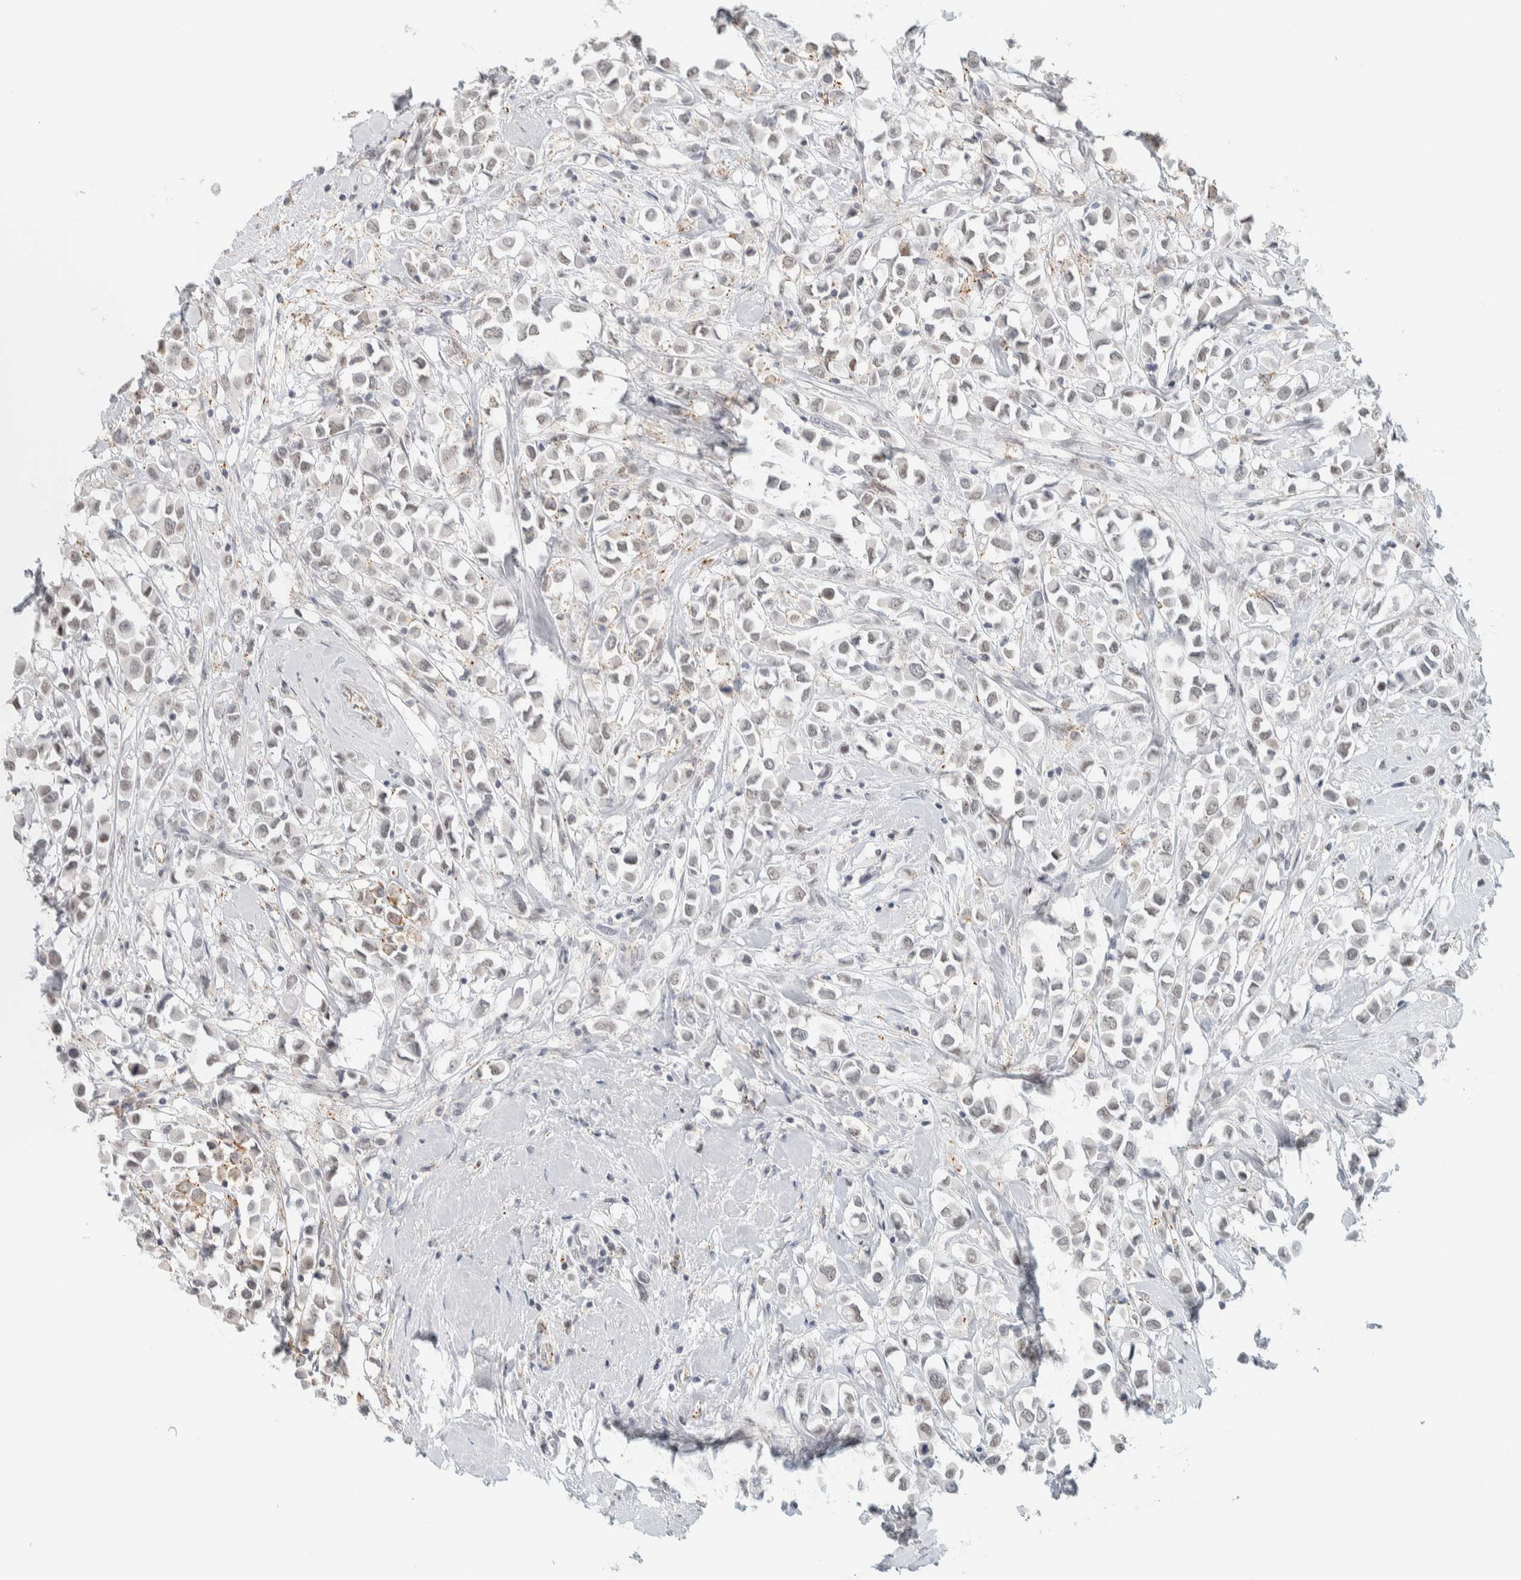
{"staining": {"intensity": "weak", "quantity": "<25%", "location": "cytoplasmic/membranous,nuclear"}, "tissue": "breast cancer", "cell_type": "Tumor cells", "image_type": "cancer", "snomed": [{"axis": "morphology", "description": "Duct carcinoma"}, {"axis": "topography", "description": "Breast"}], "caption": "Immunohistochemistry (IHC) histopathology image of human breast cancer (infiltrating ductal carcinoma) stained for a protein (brown), which shows no positivity in tumor cells.", "gene": "CDH17", "patient": {"sex": "female", "age": 61}}